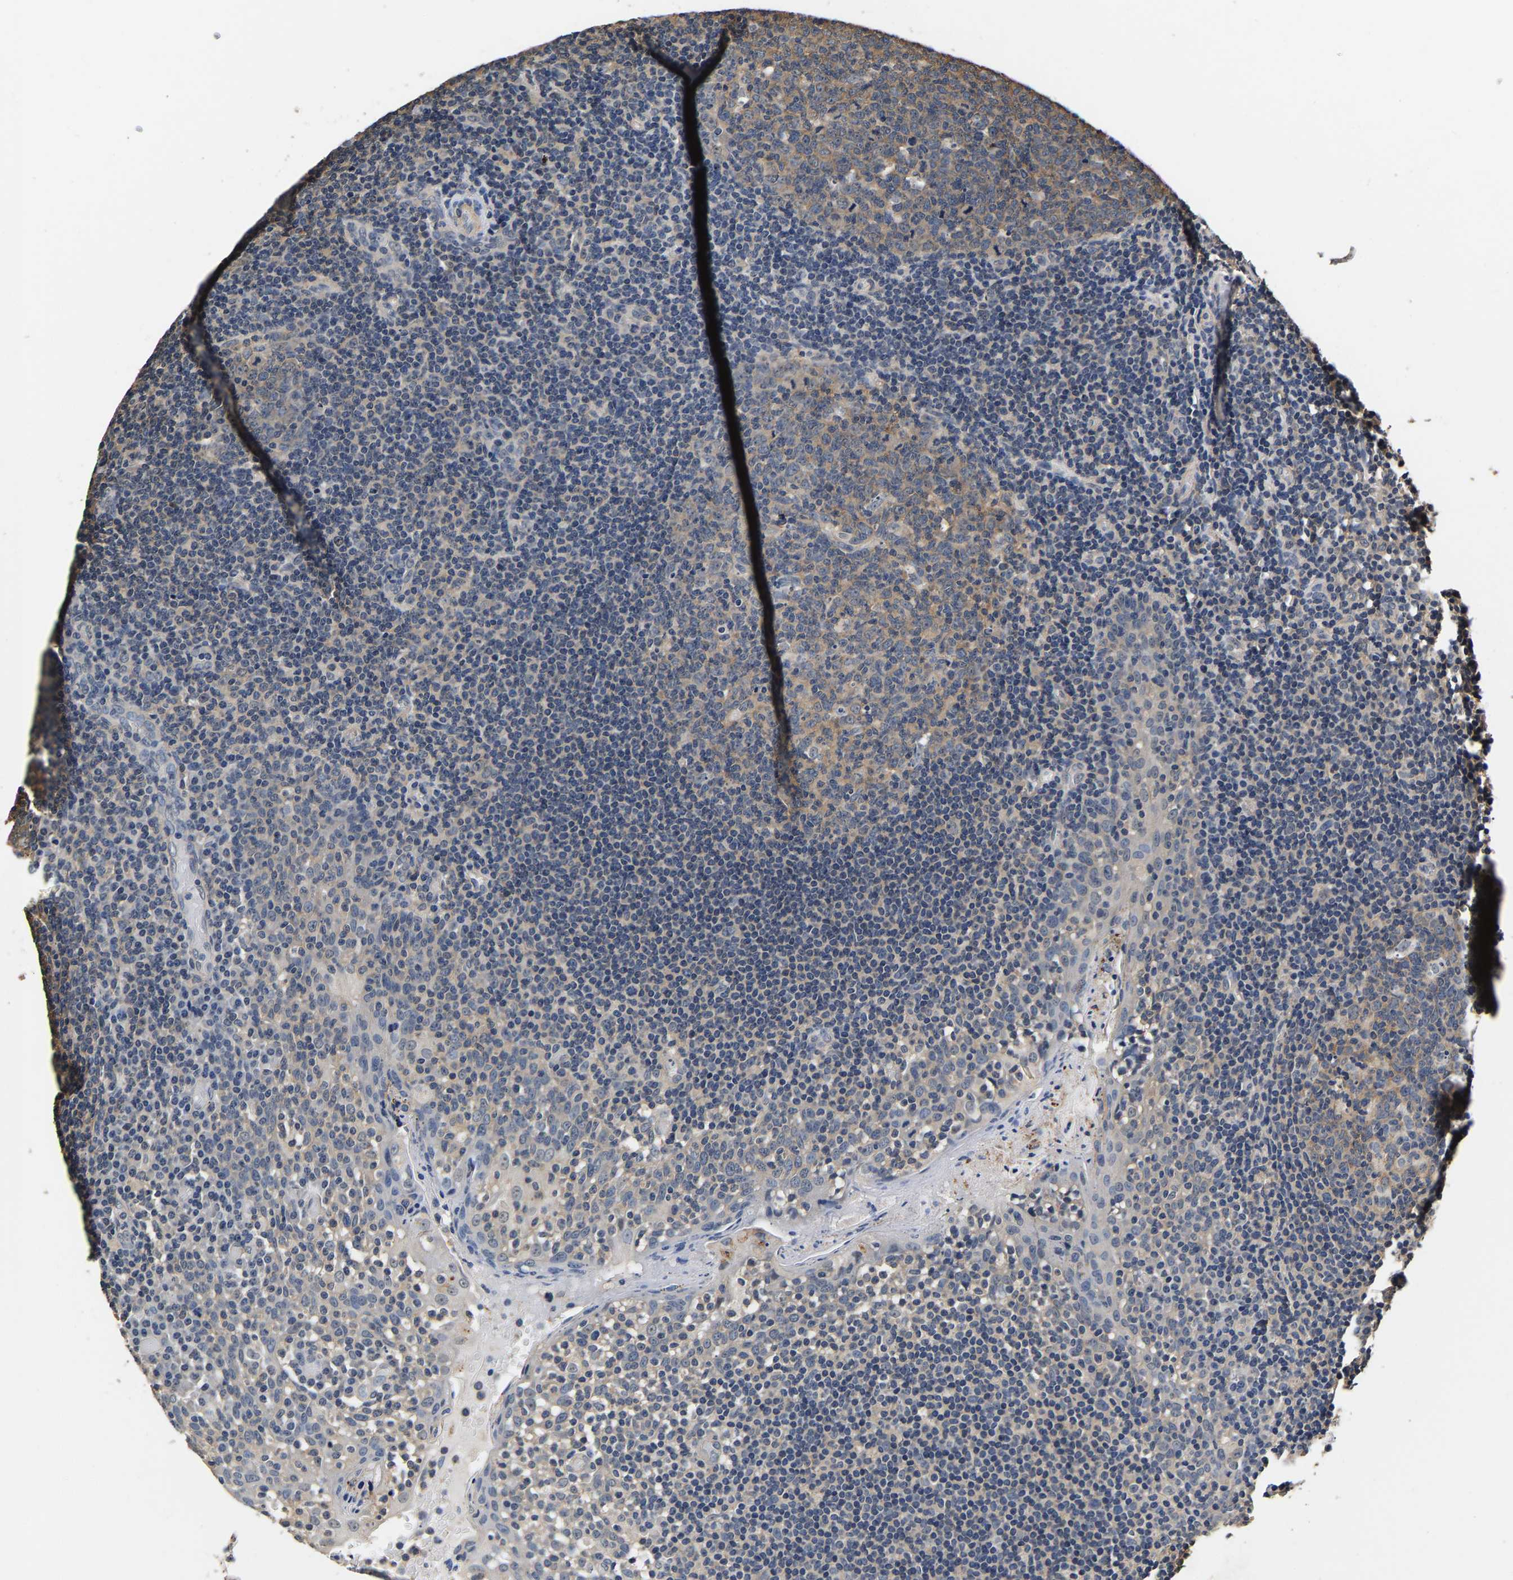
{"staining": {"intensity": "moderate", "quantity": ">75%", "location": "cytoplasmic/membranous"}, "tissue": "tonsil", "cell_type": "Germinal center cells", "image_type": "normal", "snomed": [{"axis": "morphology", "description": "Normal tissue, NOS"}, {"axis": "topography", "description": "Tonsil"}], "caption": "Immunohistochemistry (IHC) (DAB) staining of unremarkable tonsil displays moderate cytoplasmic/membranous protein positivity in approximately >75% of germinal center cells.", "gene": "RUVBL1", "patient": {"sex": "female", "age": 19}}